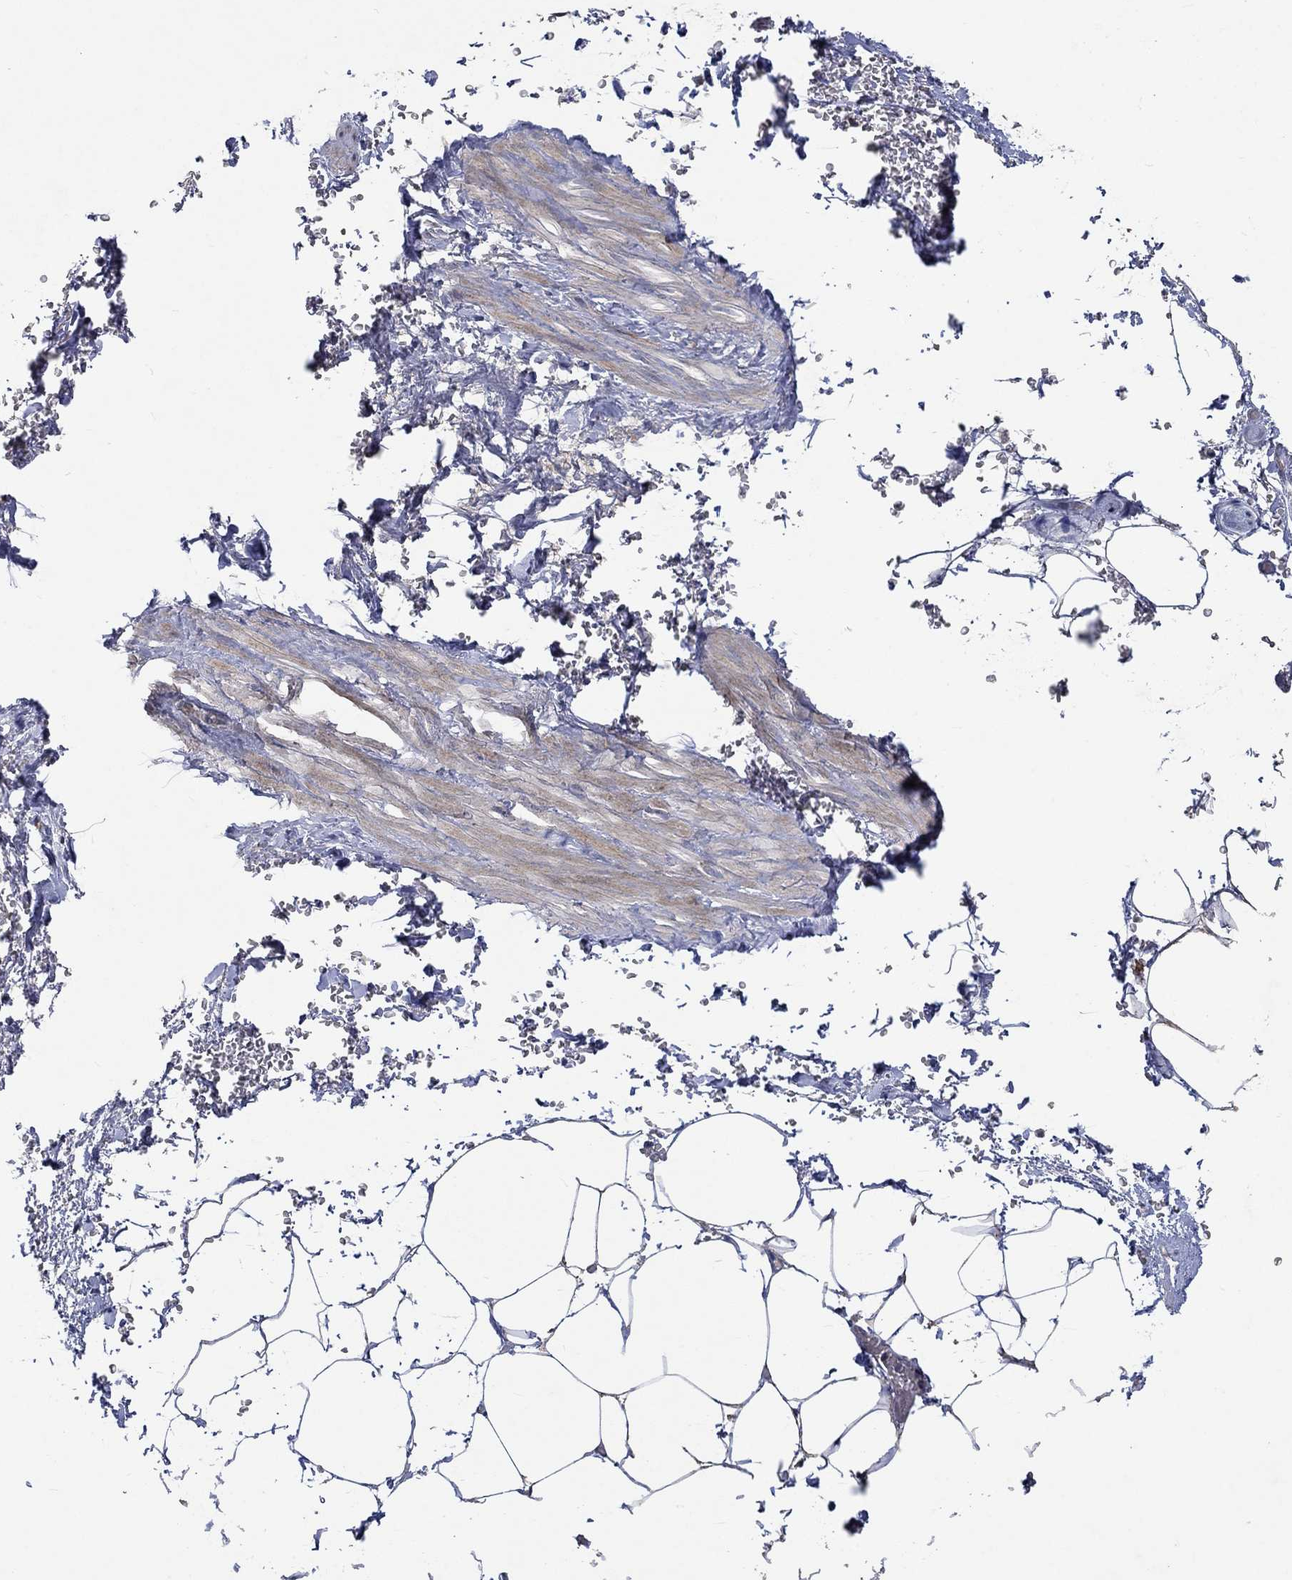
{"staining": {"intensity": "negative", "quantity": "none", "location": "none"}, "tissue": "adipose tissue", "cell_type": "Adipocytes", "image_type": "normal", "snomed": [{"axis": "morphology", "description": "Normal tissue, NOS"}, {"axis": "topography", "description": "Soft tissue"}, {"axis": "topography", "description": "Adipose tissue"}, {"axis": "topography", "description": "Vascular tissue"}, {"axis": "topography", "description": "Peripheral nerve tissue"}], "caption": "Human adipose tissue stained for a protein using immunohistochemistry (IHC) demonstrates no expression in adipocytes.", "gene": "TMEM169", "patient": {"sex": "male", "age": 68}}